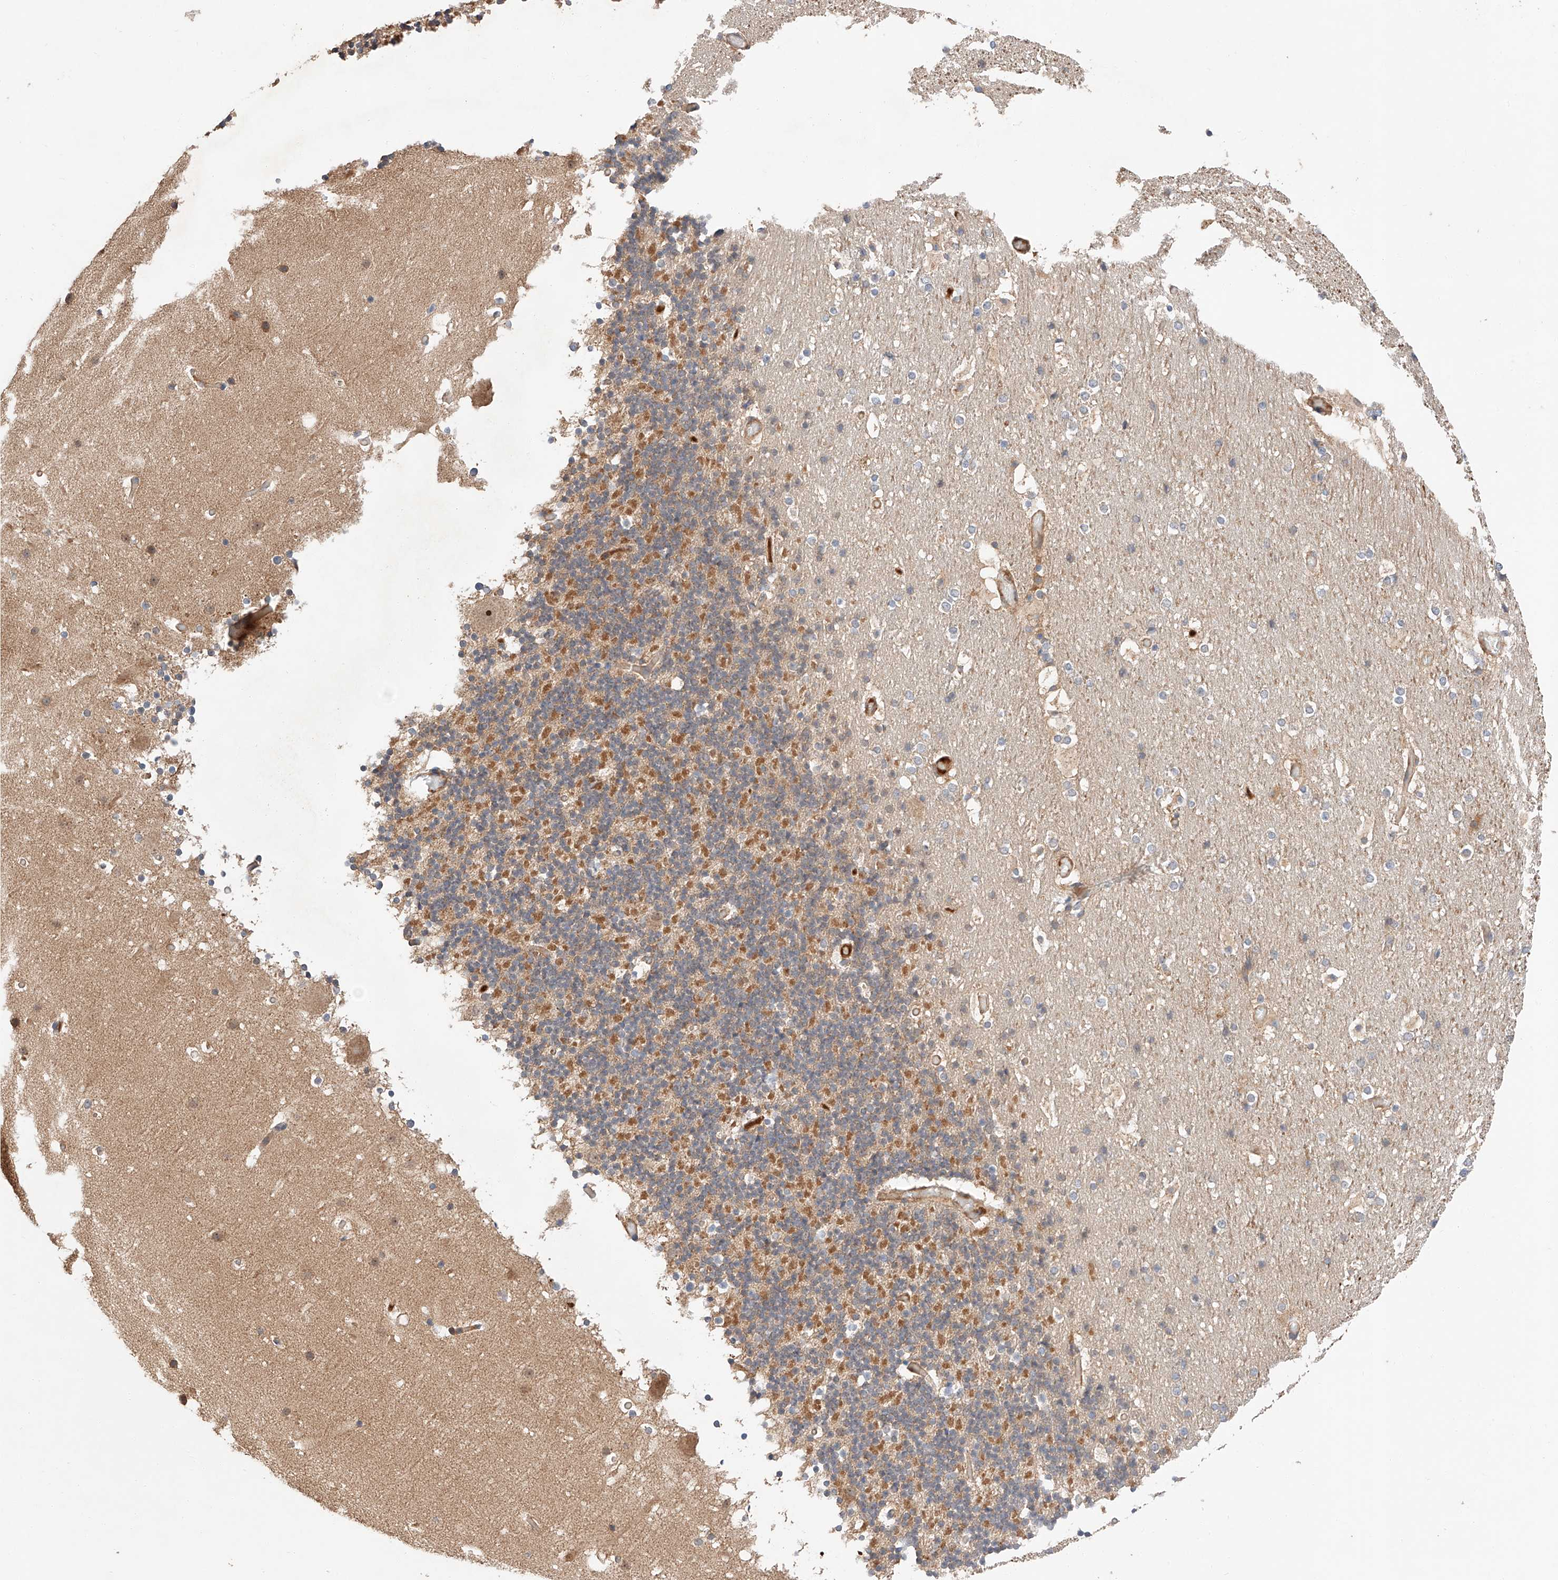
{"staining": {"intensity": "moderate", "quantity": "25%-75%", "location": "cytoplasmic/membranous"}, "tissue": "cerebellum", "cell_type": "Cells in granular layer", "image_type": "normal", "snomed": [{"axis": "morphology", "description": "Normal tissue, NOS"}, {"axis": "topography", "description": "Cerebellum"}], "caption": "A brown stain highlights moderate cytoplasmic/membranous expression of a protein in cells in granular layer of unremarkable human cerebellum. The protein is shown in brown color, while the nuclei are stained blue.", "gene": "RAB23", "patient": {"sex": "male", "age": 57}}